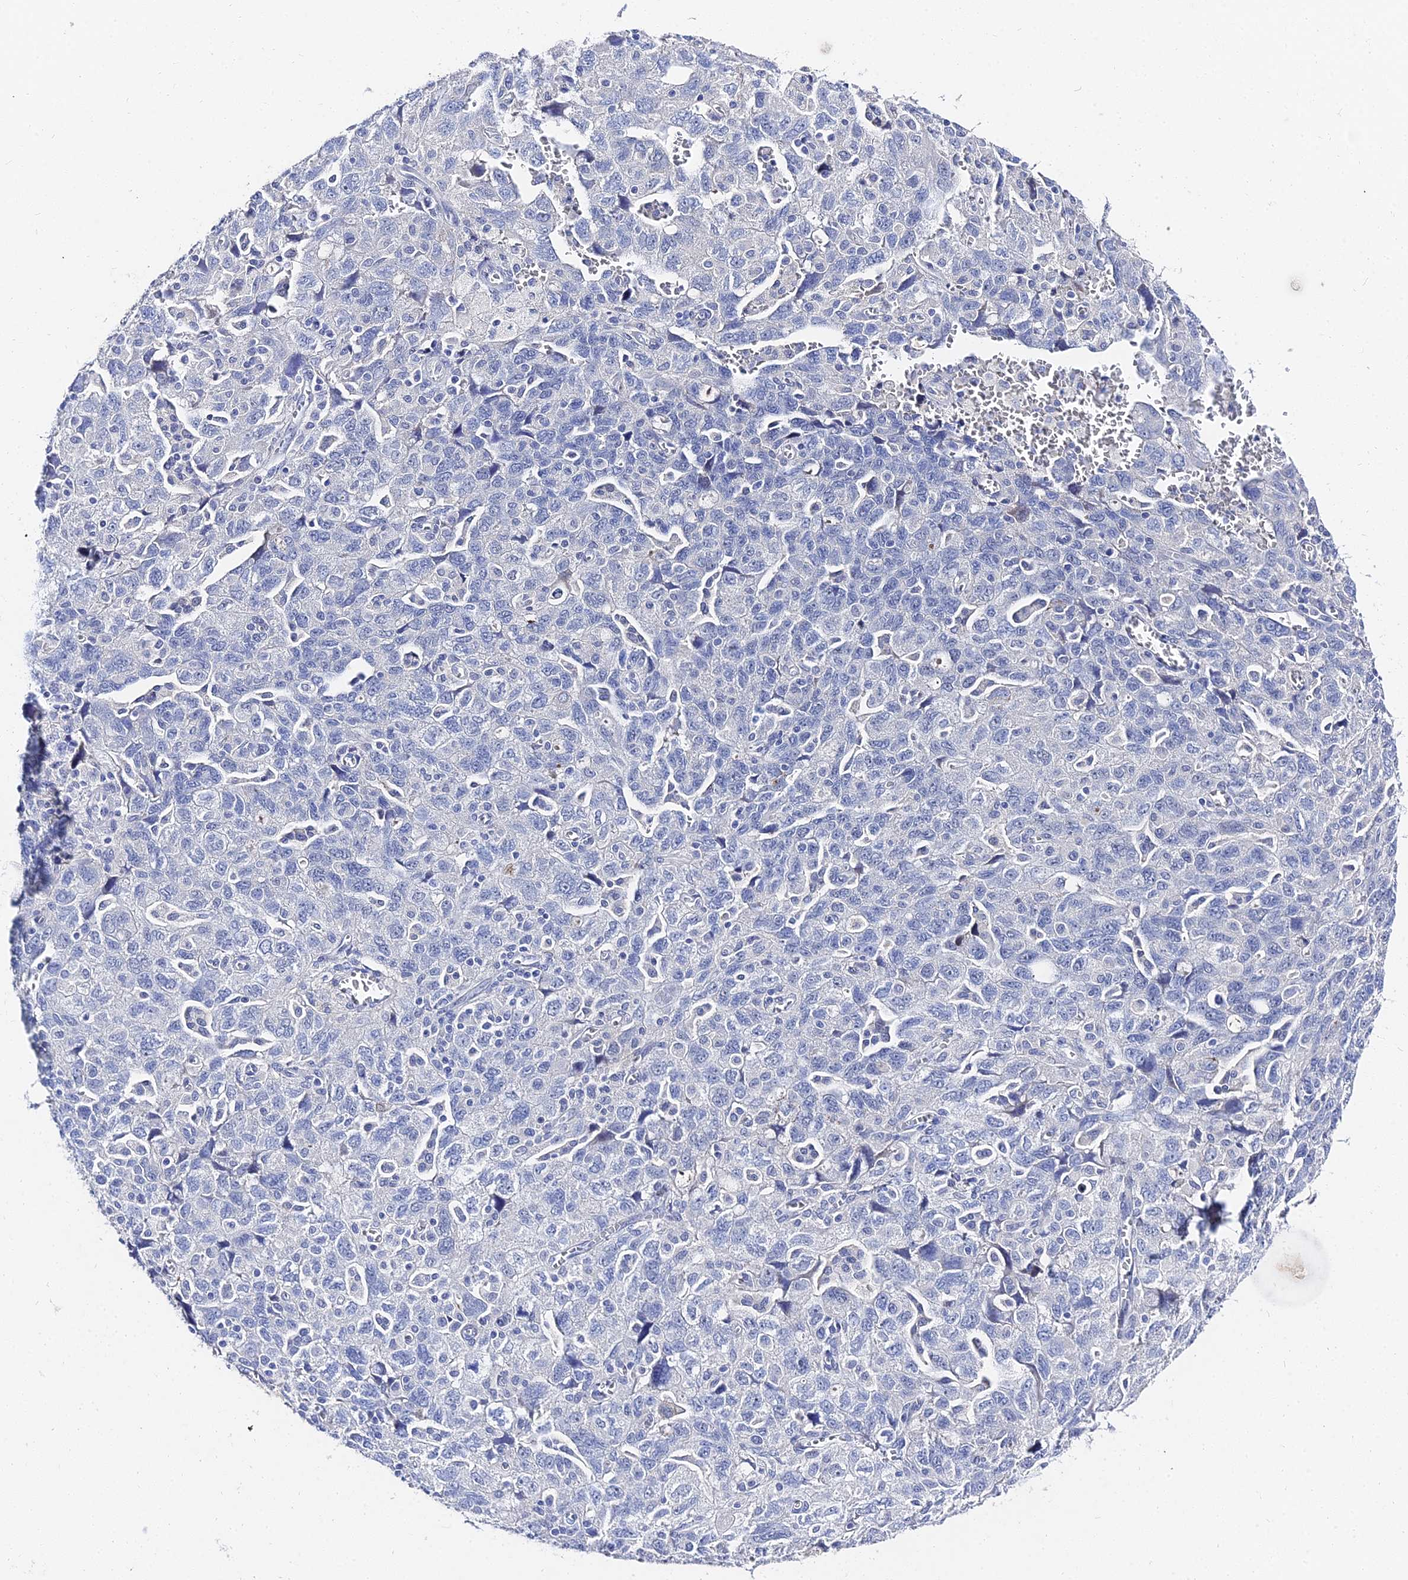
{"staining": {"intensity": "negative", "quantity": "none", "location": "none"}, "tissue": "ovarian cancer", "cell_type": "Tumor cells", "image_type": "cancer", "snomed": [{"axis": "morphology", "description": "Carcinoma, NOS"}, {"axis": "morphology", "description": "Cystadenocarcinoma, serous, NOS"}, {"axis": "topography", "description": "Ovary"}], "caption": "This histopathology image is of ovarian serous cystadenocarcinoma stained with immunohistochemistry (IHC) to label a protein in brown with the nuclei are counter-stained blue. There is no expression in tumor cells.", "gene": "KRT17", "patient": {"sex": "female", "age": 69}}